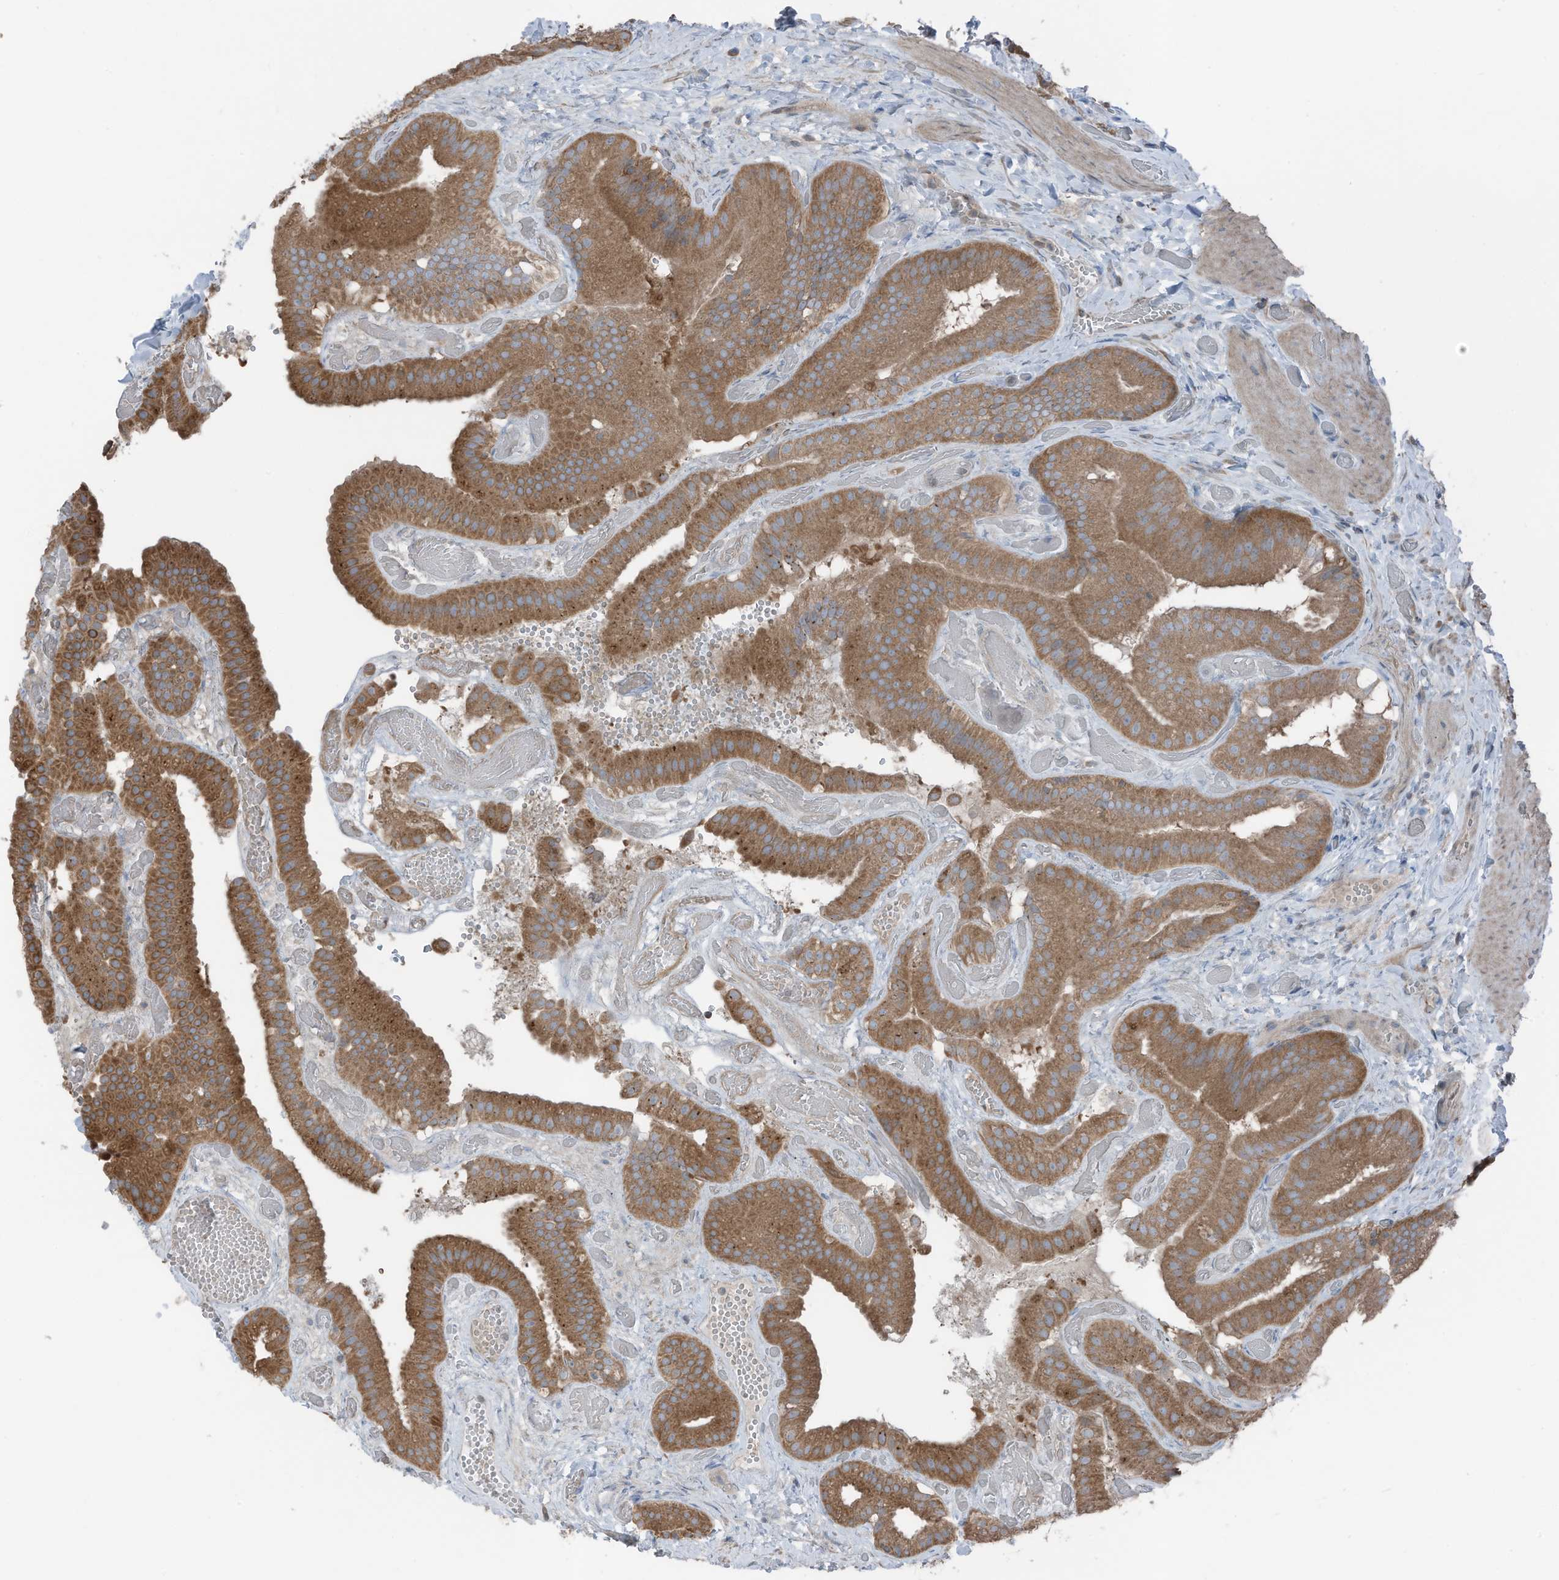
{"staining": {"intensity": "moderate", "quantity": ">75%", "location": "cytoplasmic/membranous"}, "tissue": "gallbladder", "cell_type": "Glandular cells", "image_type": "normal", "snomed": [{"axis": "morphology", "description": "Normal tissue, NOS"}, {"axis": "topography", "description": "Gallbladder"}], "caption": "IHC of normal human gallbladder shows medium levels of moderate cytoplasmic/membranous expression in approximately >75% of glandular cells. The staining was performed using DAB, with brown indicating positive protein expression. Nuclei are stained blue with hematoxylin.", "gene": "TXNDC9", "patient": {"sex": "female", "age": 64}}